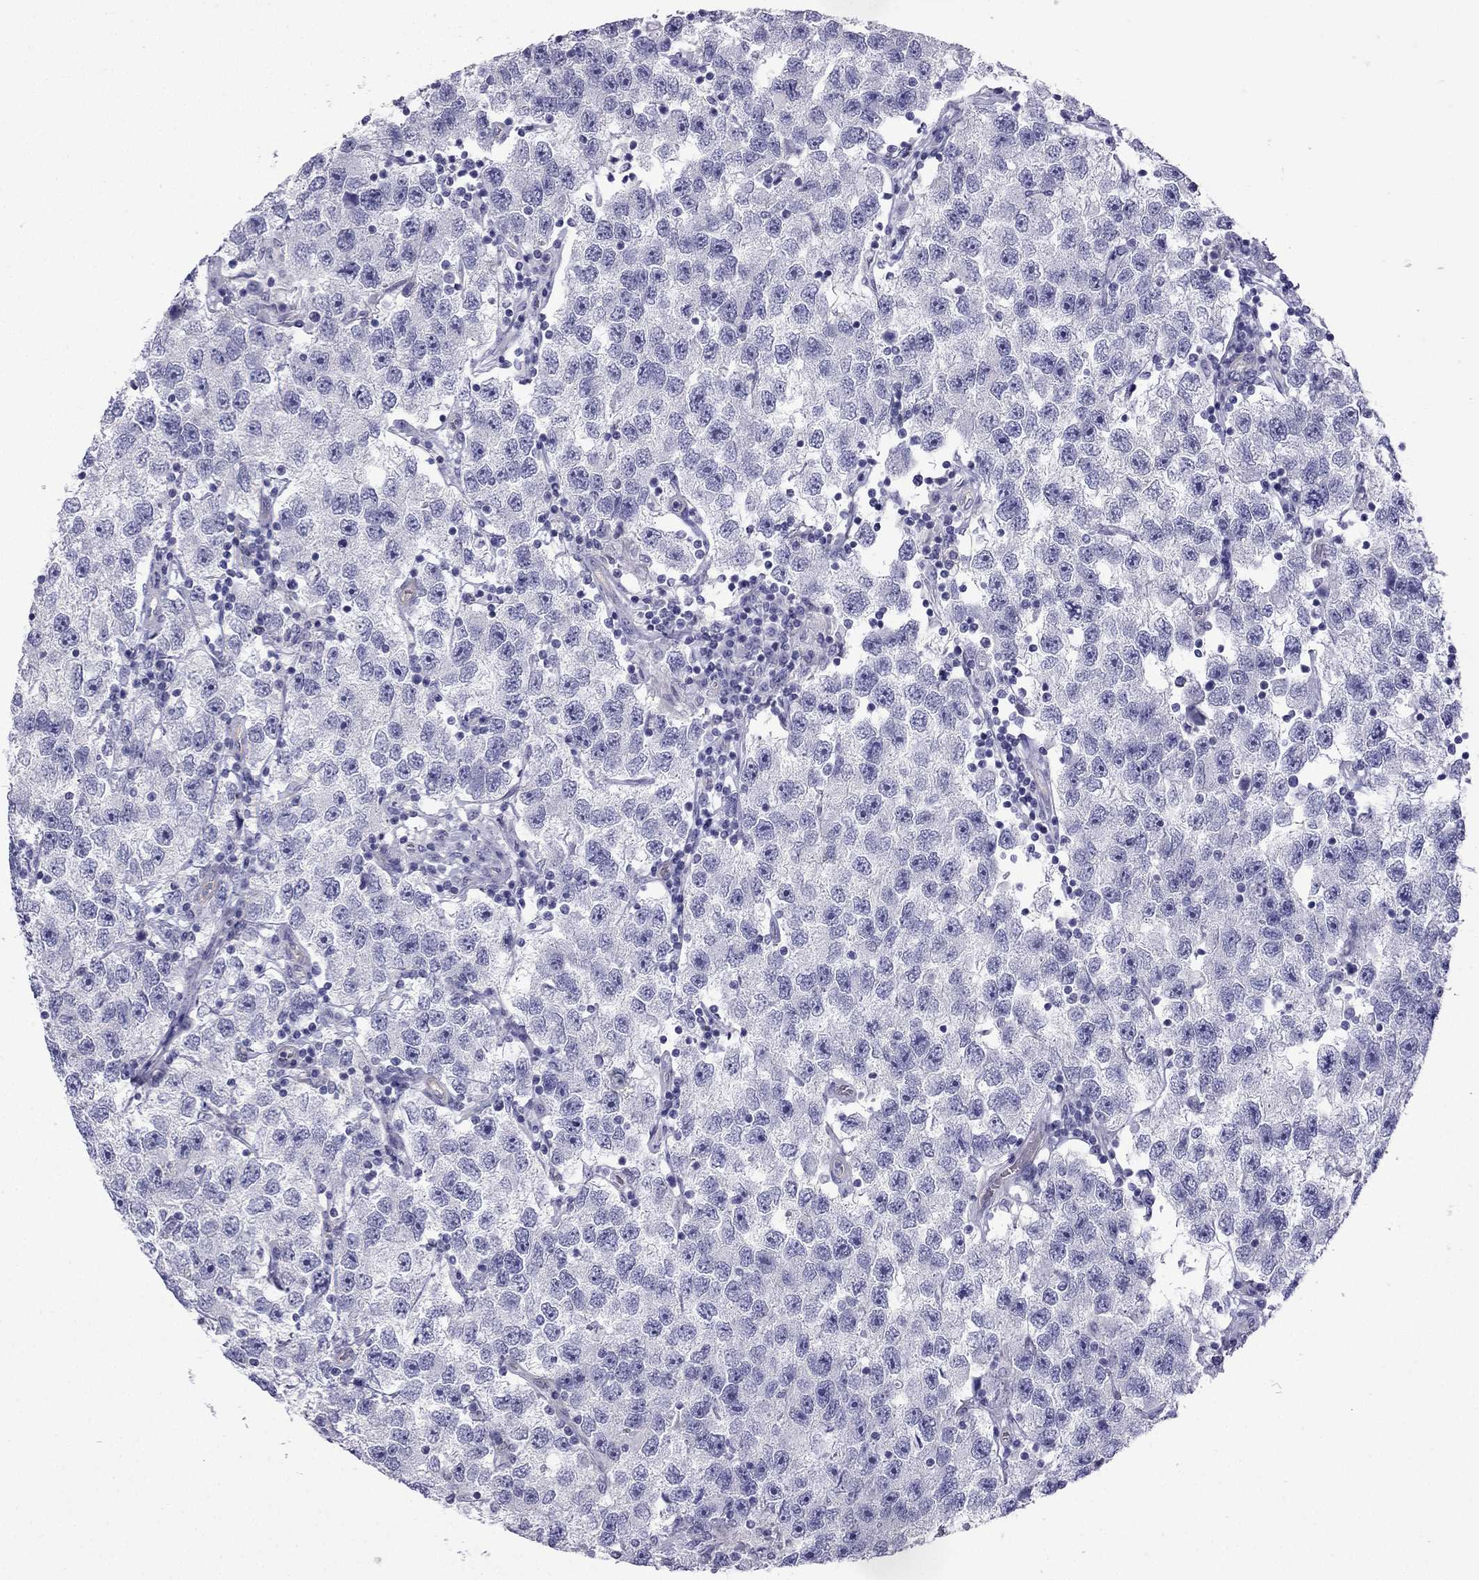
{"staining": {"intensity": "negative", "quantity": "none", "location": "none"}, "tissue": "testis cancer", "cell_type": "Tumor cells", "image_type": "cancer", "snomed": [{"axis": "morphology", "description": "Seminoma, NOS"}, {"axis": "topography", "description": "Testis"}], "caption": "Tumor cells are negative for brown protein staining in testis cancer.", "gene": "GJA8", "patient": {"sex": "male", "age": 26}}